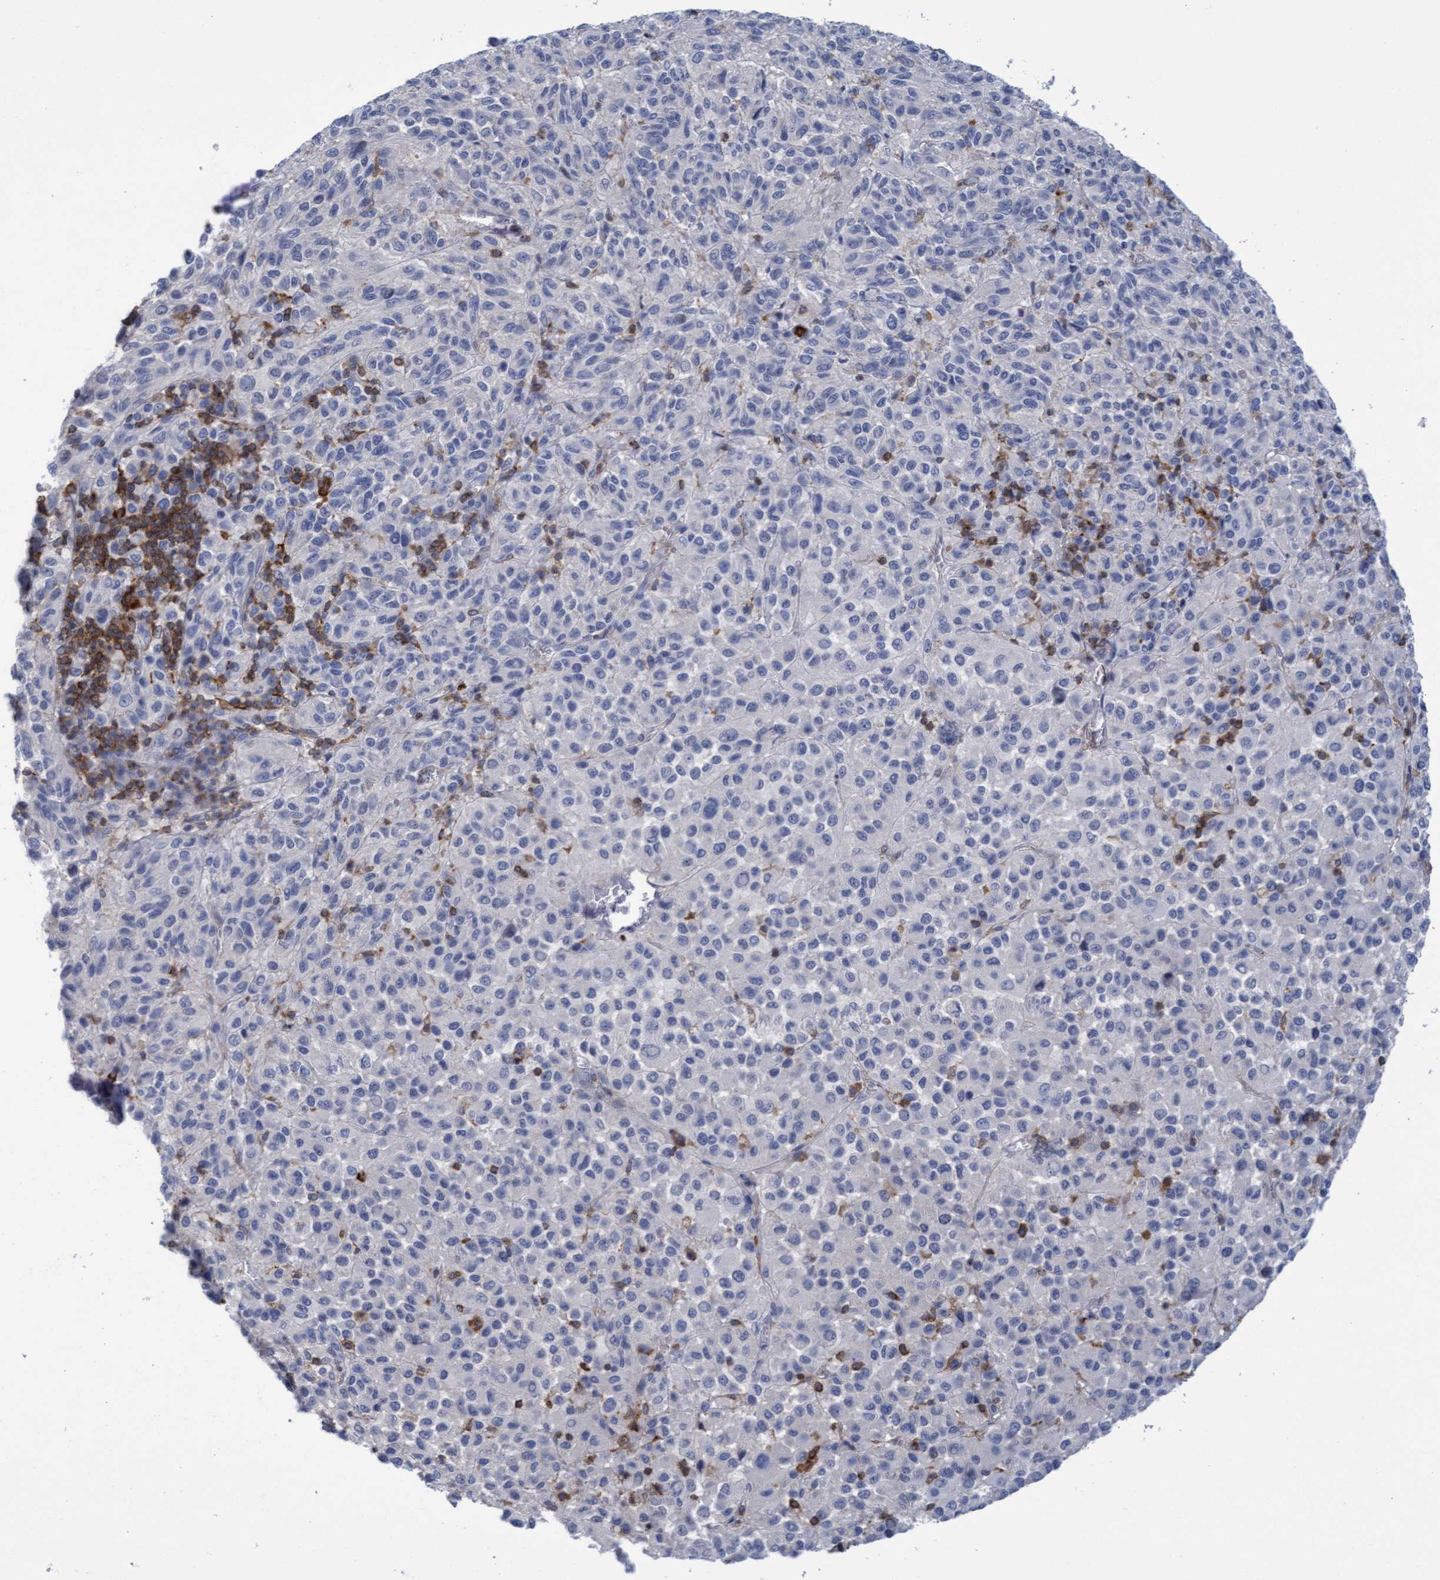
{"staining": {"intensity": "negative", "quantity": "none", "location": "none"}, "tissue": "melanoma", "cell_type": "Tumor cells", "image_type": "cancer", "snomed": [{"axis": "morphology", "description": "Malignant melanoma, Metastatic site"}, {"axis": "topography", "description": "Lung"}], "caption": "High magnification brightfield microscopy of melanoma stained with DAB (brown) and counterstained with hematoxylin (blue): tumor cells show no significant positivity.", "gene": "FNBP1", "patient": {"sex": "male", "age": 64}}